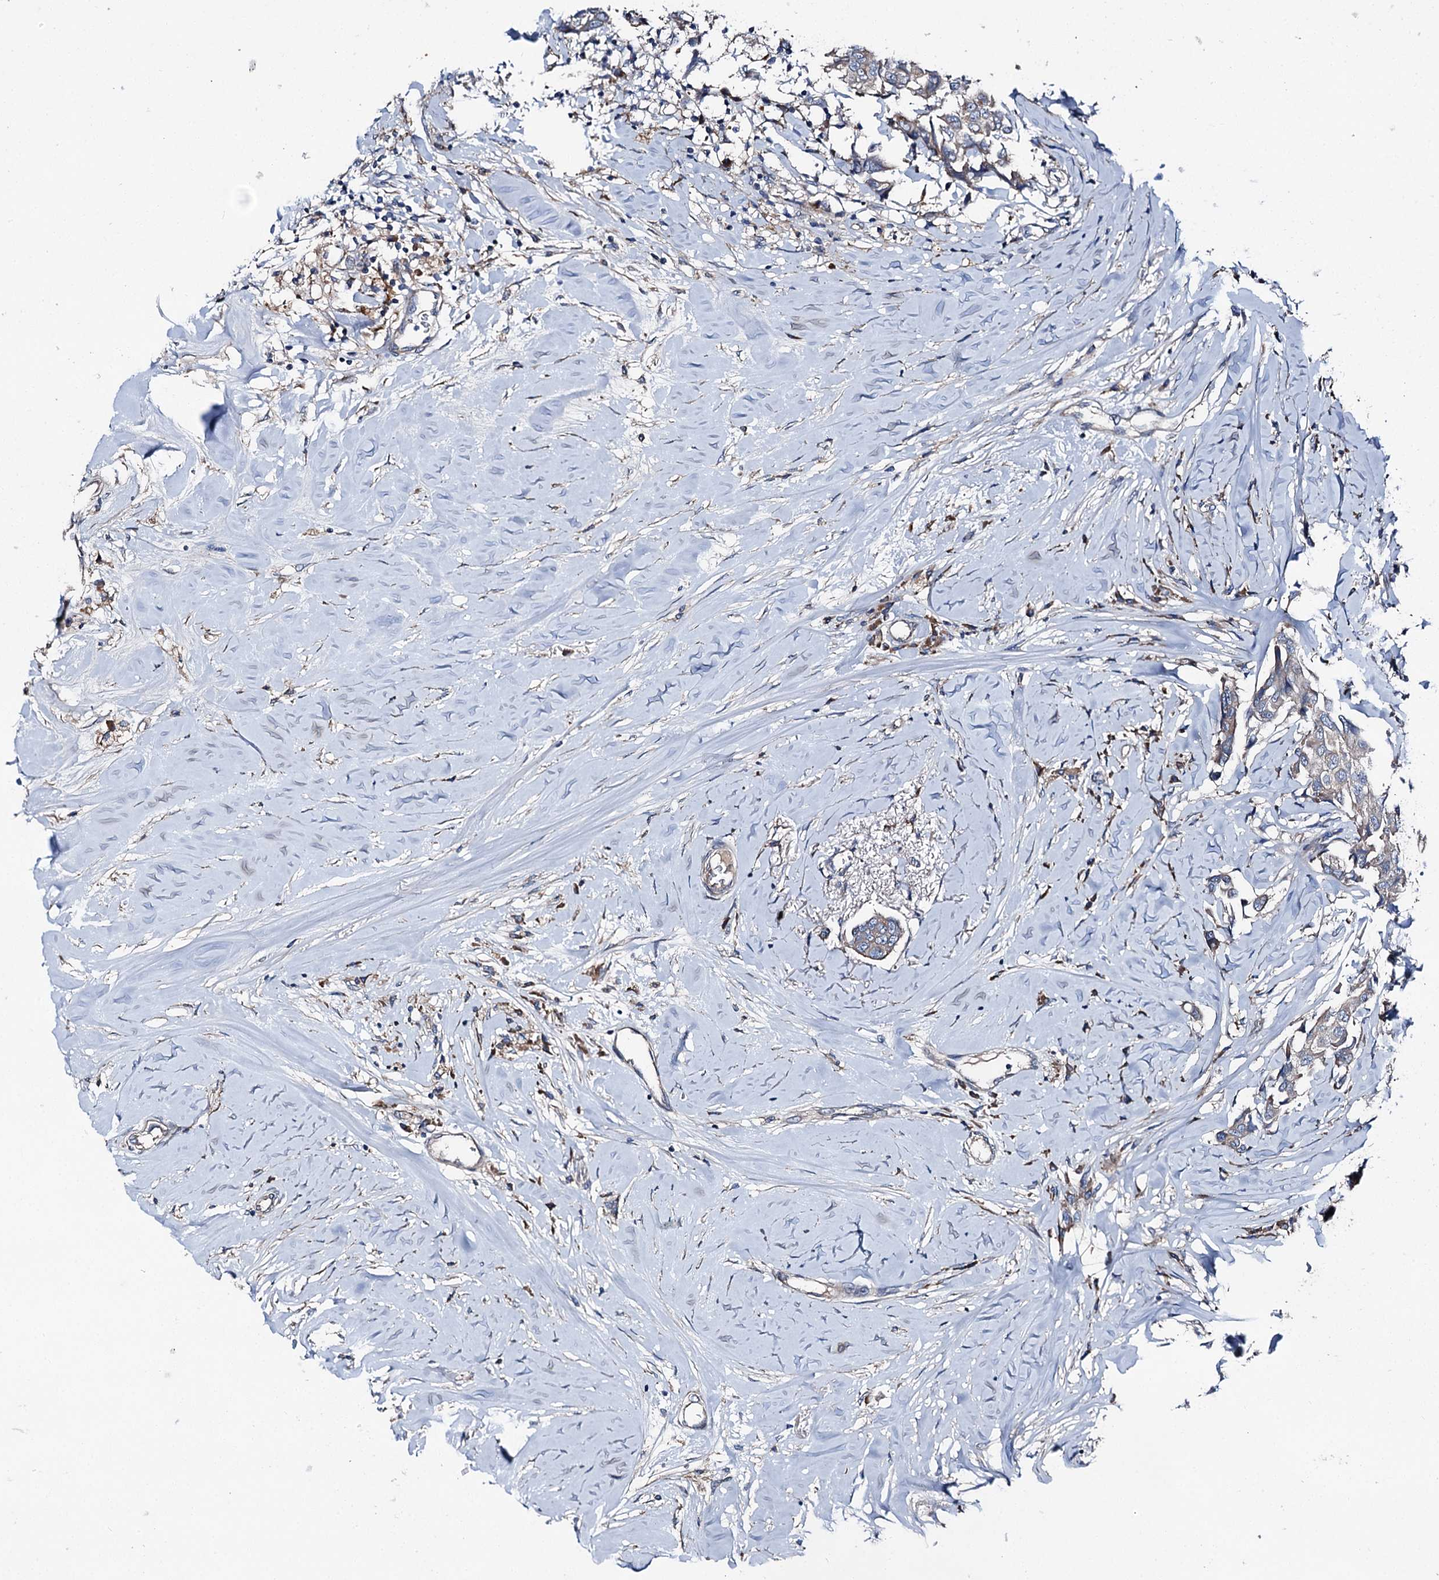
{"staining": {"intensity": "weak", "quantity": "25%-75%", "location": "cytoplasmic/membranous"}, "tissue": "breast cancer", "cell_type": "Tumor cells", "image_type": "cancer", "snomed": [{"axis": "morphology", "description": "Duct carcinoma"}, {"axis": "topography", "description": "Breast"}], "caption": "Immunohistochemistry (IHC) (DAB) staining of breast cancer (invasive ductal carcinoma) demonstrates weak cytoplasmic/membranous protein positivity in about 25%-75% of tumor cells.", "gene": "SLC22A25", "patient": {"sex": "female", "age": 80}}